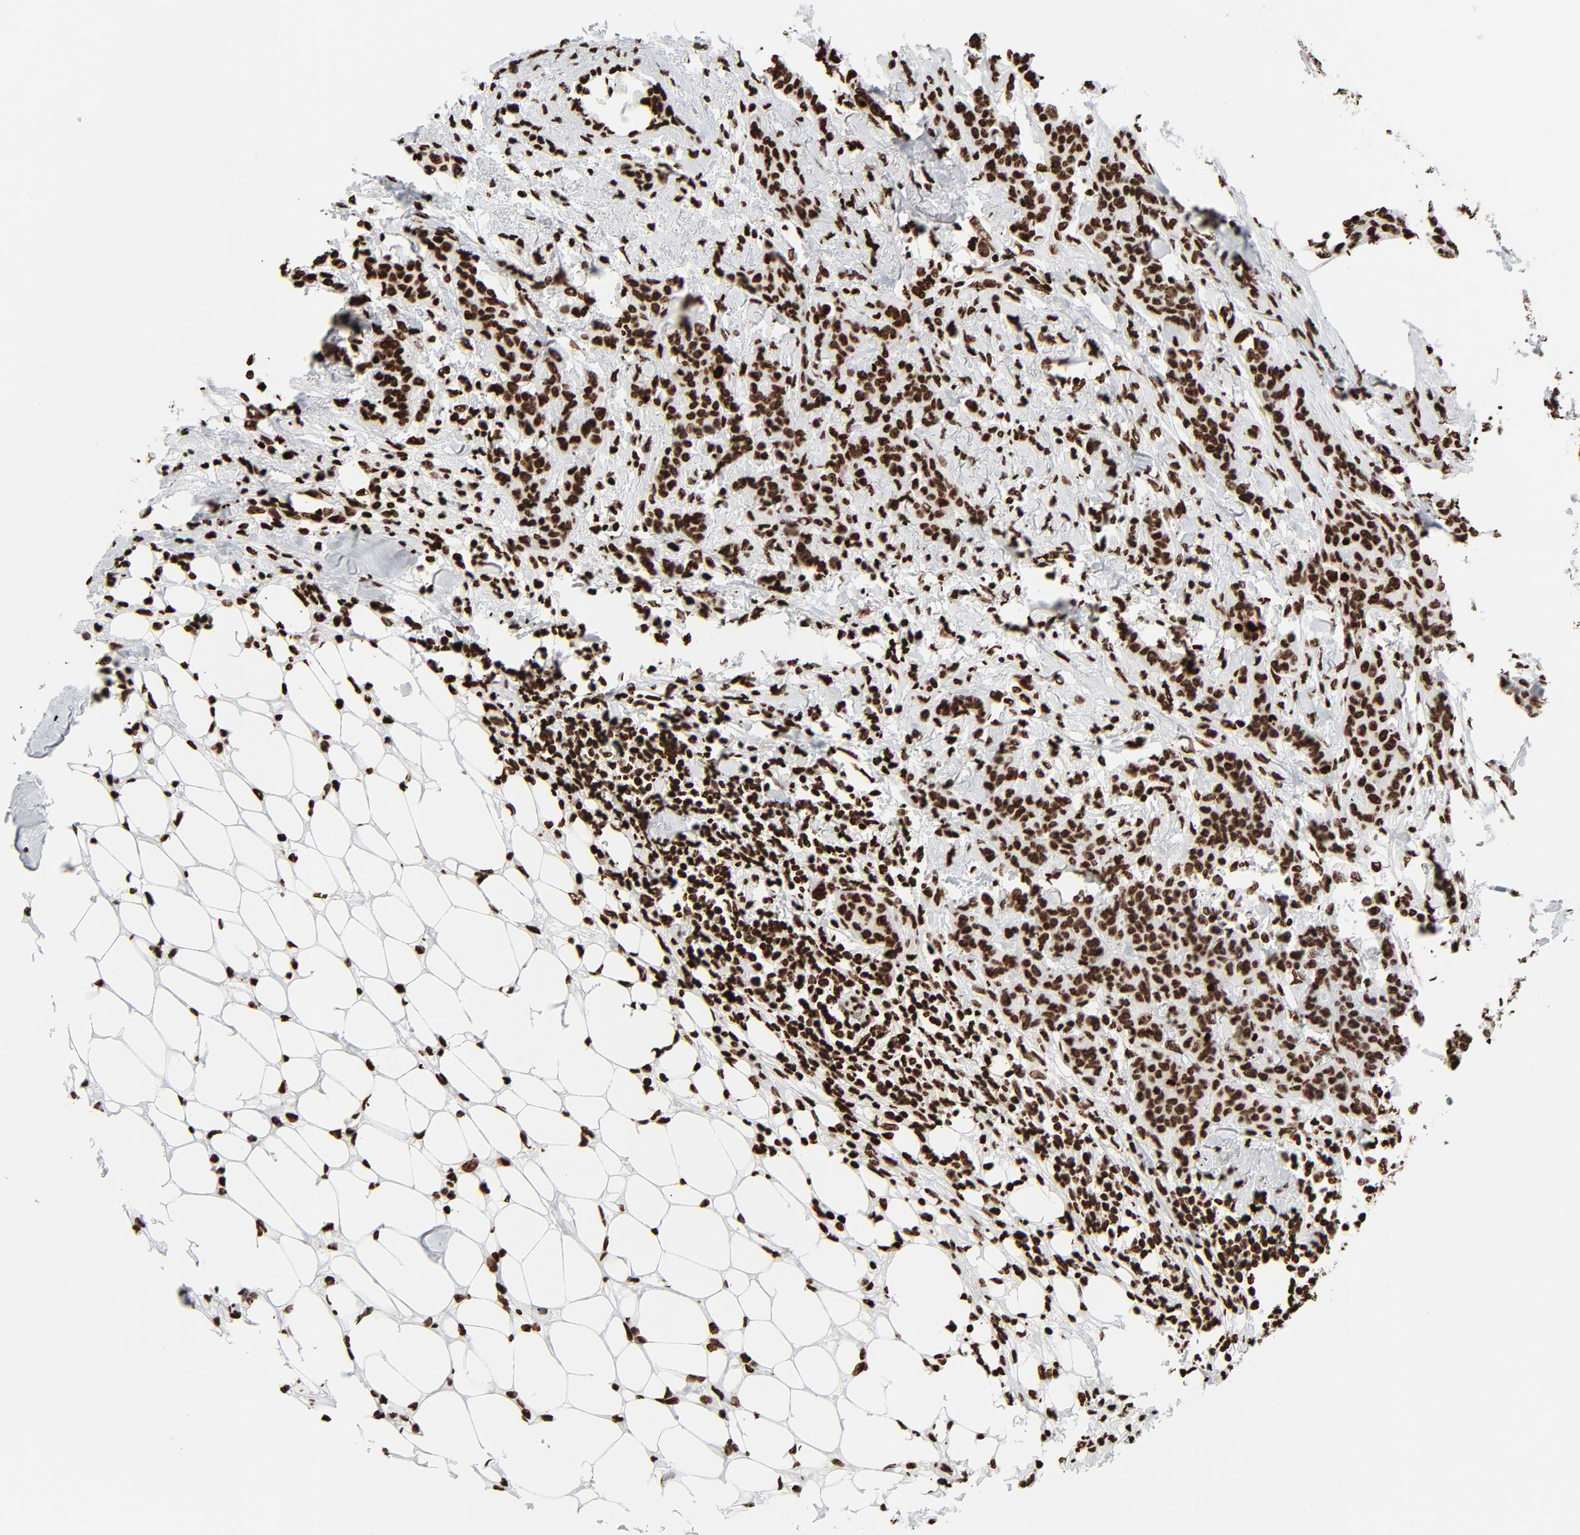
{"staining": {"intensity": "strong", "quantity": ">75%", "location": "nuclear"}, "tissue": "breast cancer", "cell_type": "Tumor cells", "image_type": "cancer", "snomed": [{"axis": "morphology", "description": "Duct carcinoma"}, {"axis": "topography", "description": "Breast"}], "caption": "There is high levels of strong nuclear staining in tumor cells of breast infiltrating ductal carcinoma, as demonstrated by immunohistochemical staining (brown color).", "gene": "H3-4", "patient": {"sex": "female", "age": 40}}